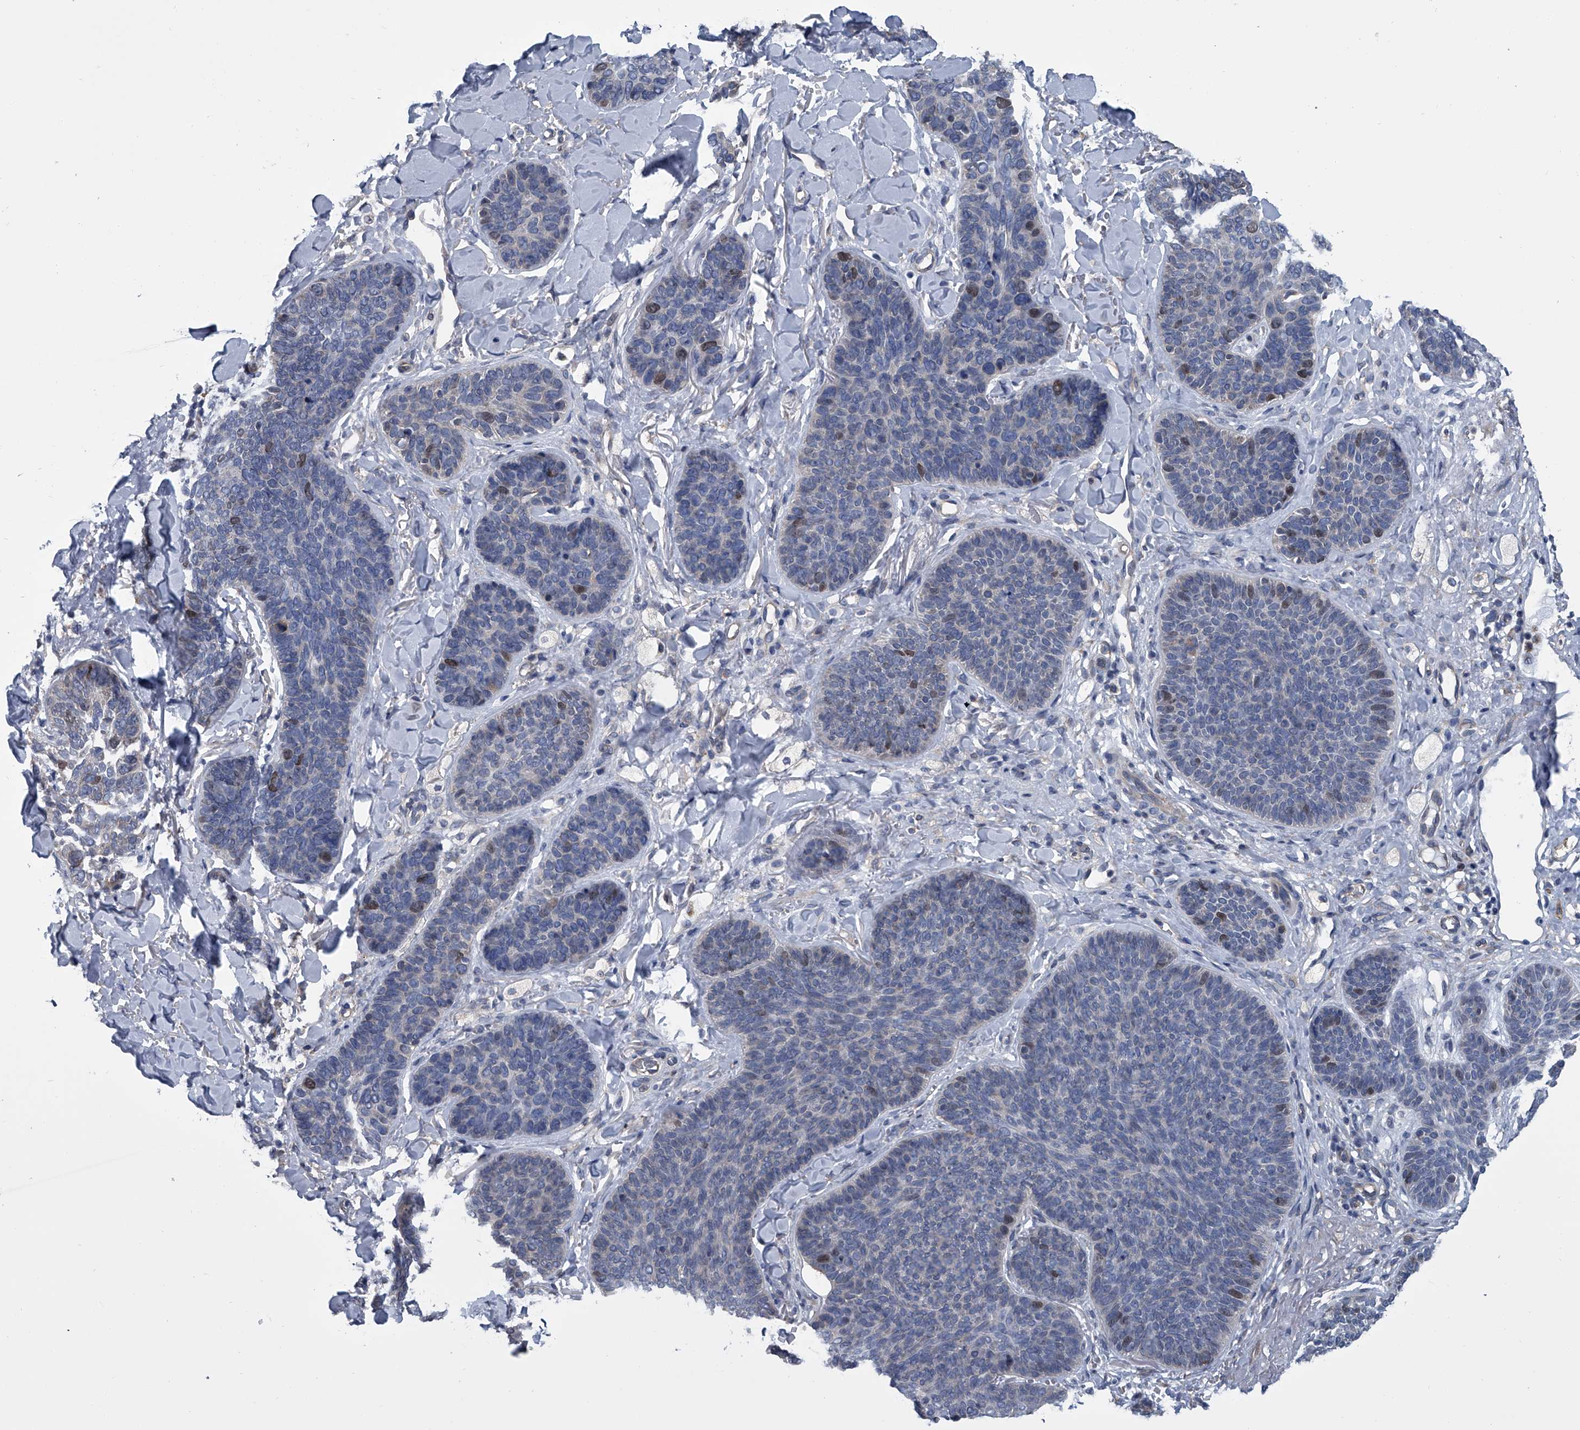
{"staining": {"intensity": "moderate", "quantity": "<25%", "location": "nuclear"}, "tissue": "skin cancer", "cell_type": "Tumor cells", "image_type": "cancer", "snomed": [{"axis": "morphology", "description": "Basal cell carcinoma"}, {"axis": "topography", "description": "Skin"}], "caption": "A histopathology image of skin cancer stained for a protein shows moderate nuclear brown staining in tumor cells.", "gene": "ABCG1", "patient": {"sex": "male", "age": 85}}